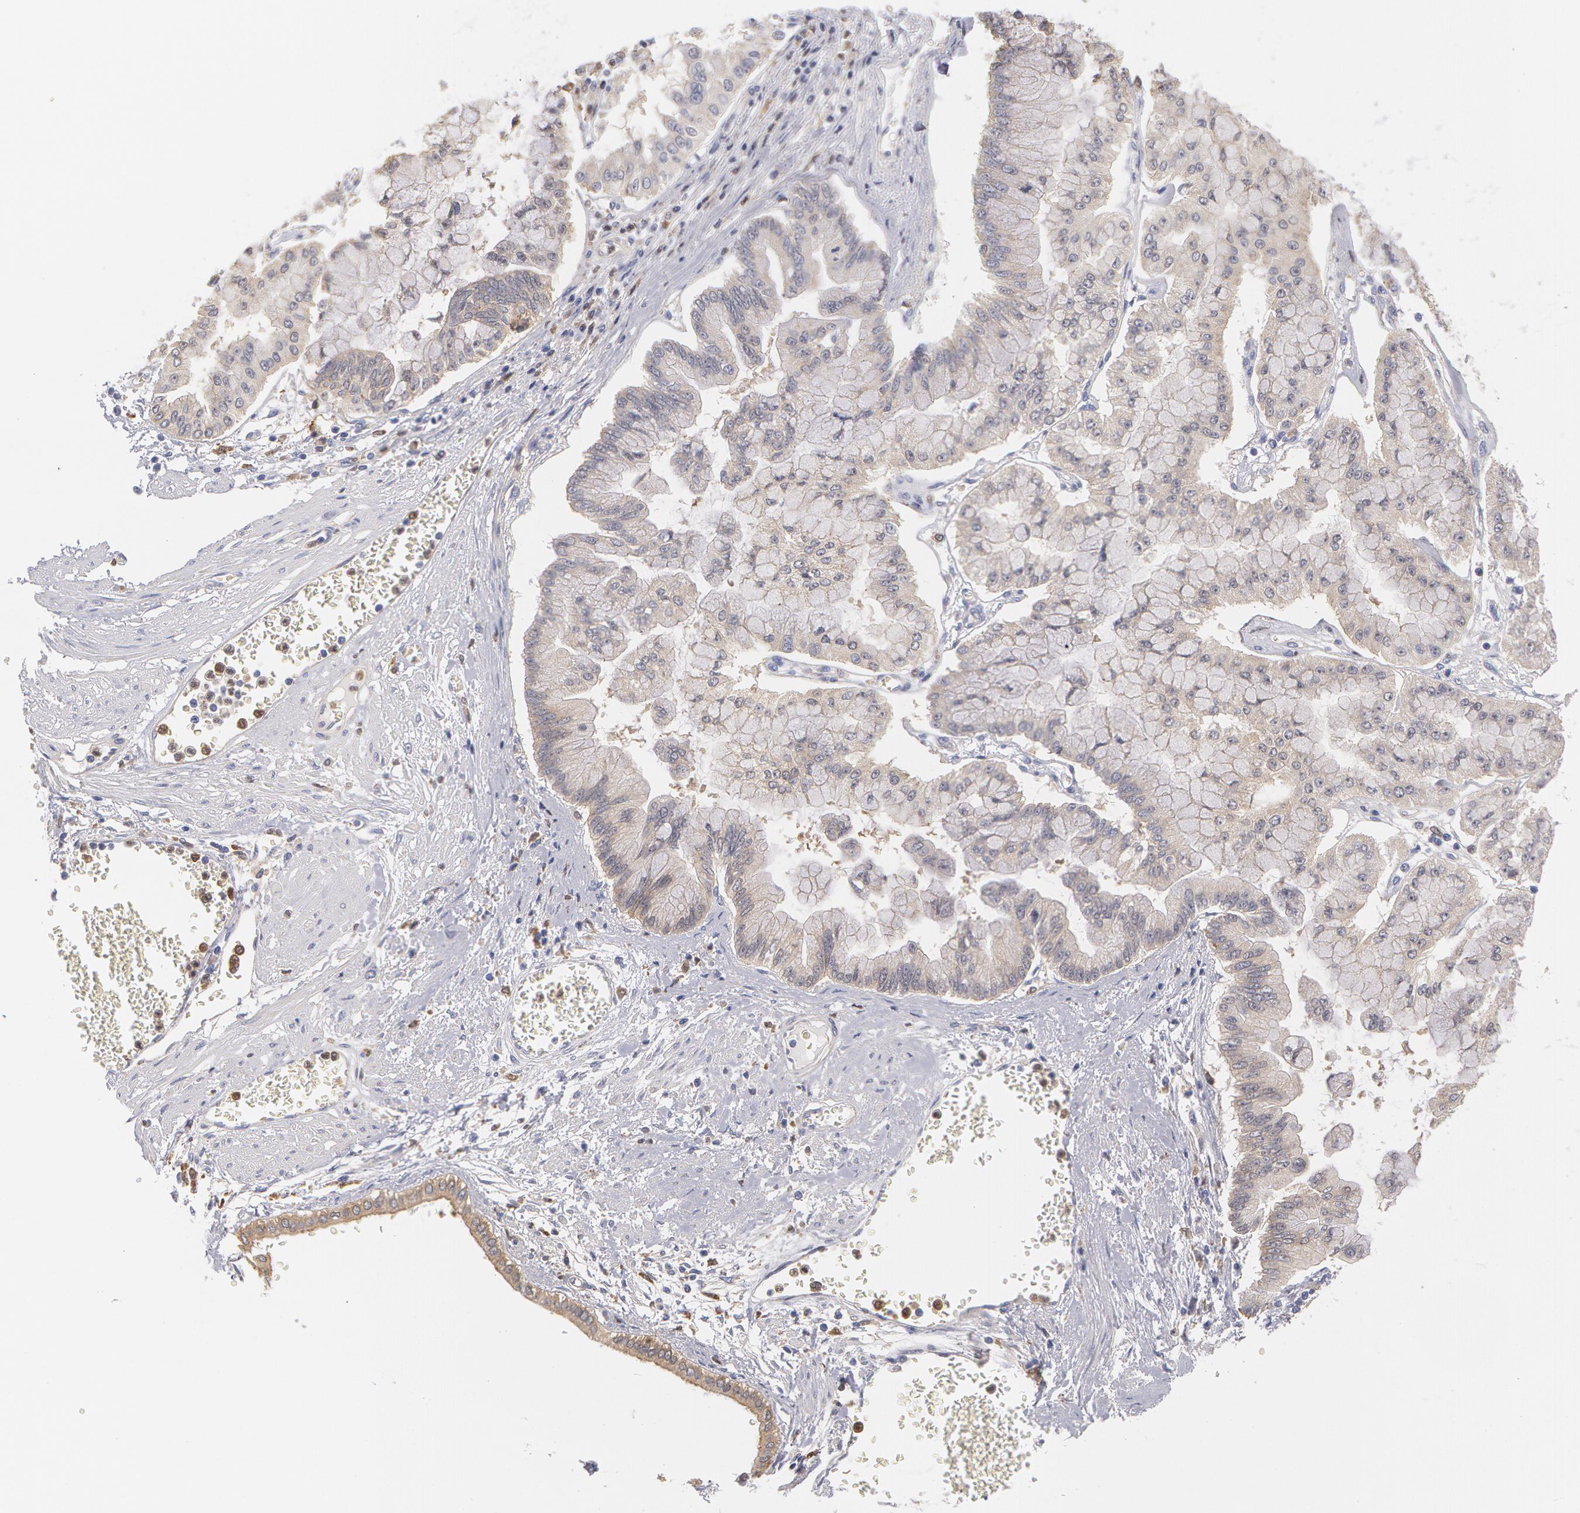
{"staining": {"intensity": "weak", "quantity": ">75%", "location": "cytoplasmic/membranous"}, "tissue": "liver cancer", "cell_type": "Tumor cells", "image_type": "cancer", "snomed": [{"axis": "morphology", "description": "Cholangiocarcinoma"}, {"axis": "topography", "description": "Liver"}], "caption": "Immunohistochemistry (IHC) (DAB) staining of human cholangiocarcinoma (liver) displays weak cytoplasmic/membranous protein expression in approximately >75% of tumor cells.", "gene": "SYK", "patient": {"sex": "female", "age": 79}}